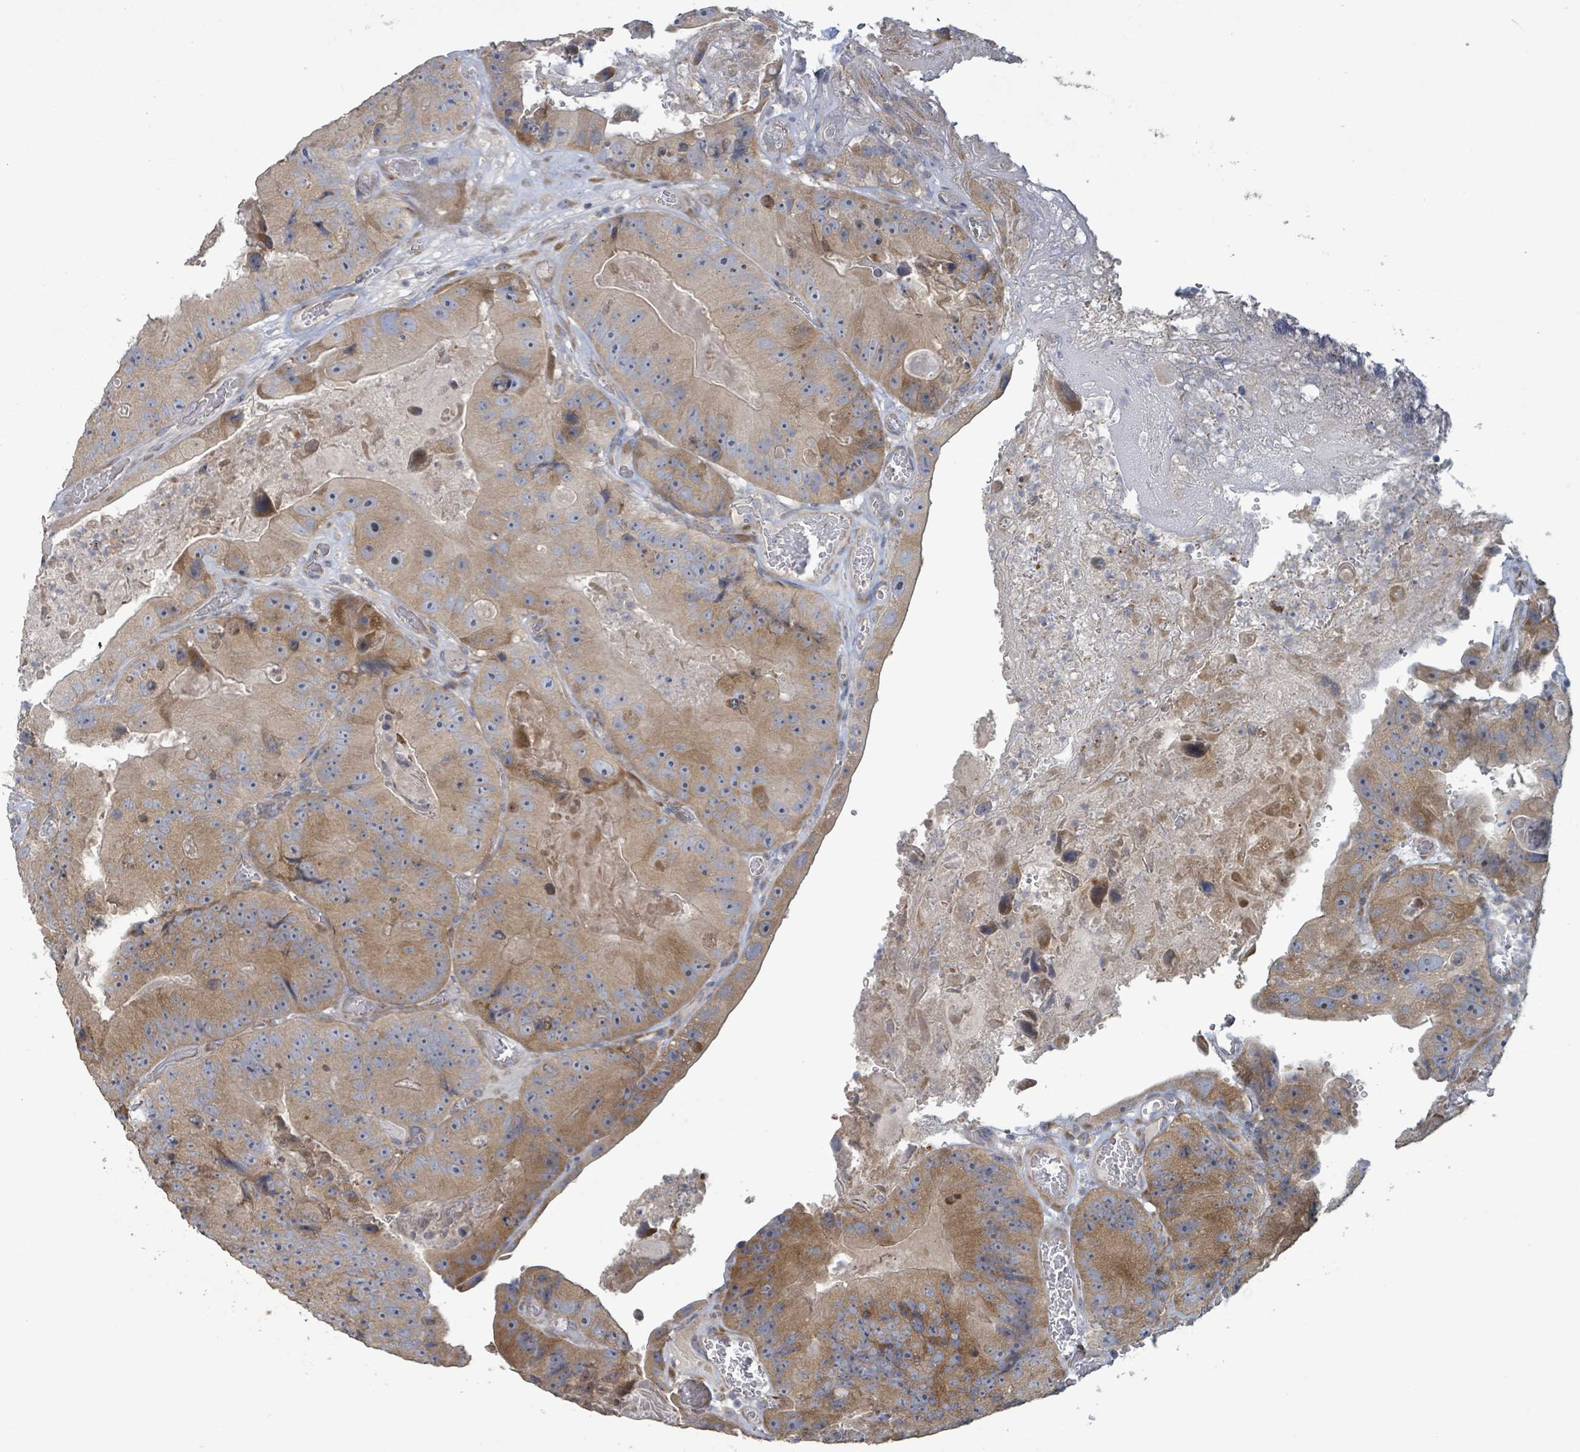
{"staining": {"intensity": "moderate", "quantity": ">75%", "location": "cytoplasmic/membranous"}, "tissue": "colorectal cancer", "cell_type": "Tumor cells", "image_type": "cancer", "snomed": [{"axis": "morphology", "description": "Adenocarcinoma, NOS"}, {"axis": "topography", "description": "Colon"}], "caption": "A brown stain highlights moderate cytoplasmic/membranous expression of a protein in human colorectal cancer tumor cells.", "gene": "RPL32", "patient": {"sex": "female", "age": 86}}